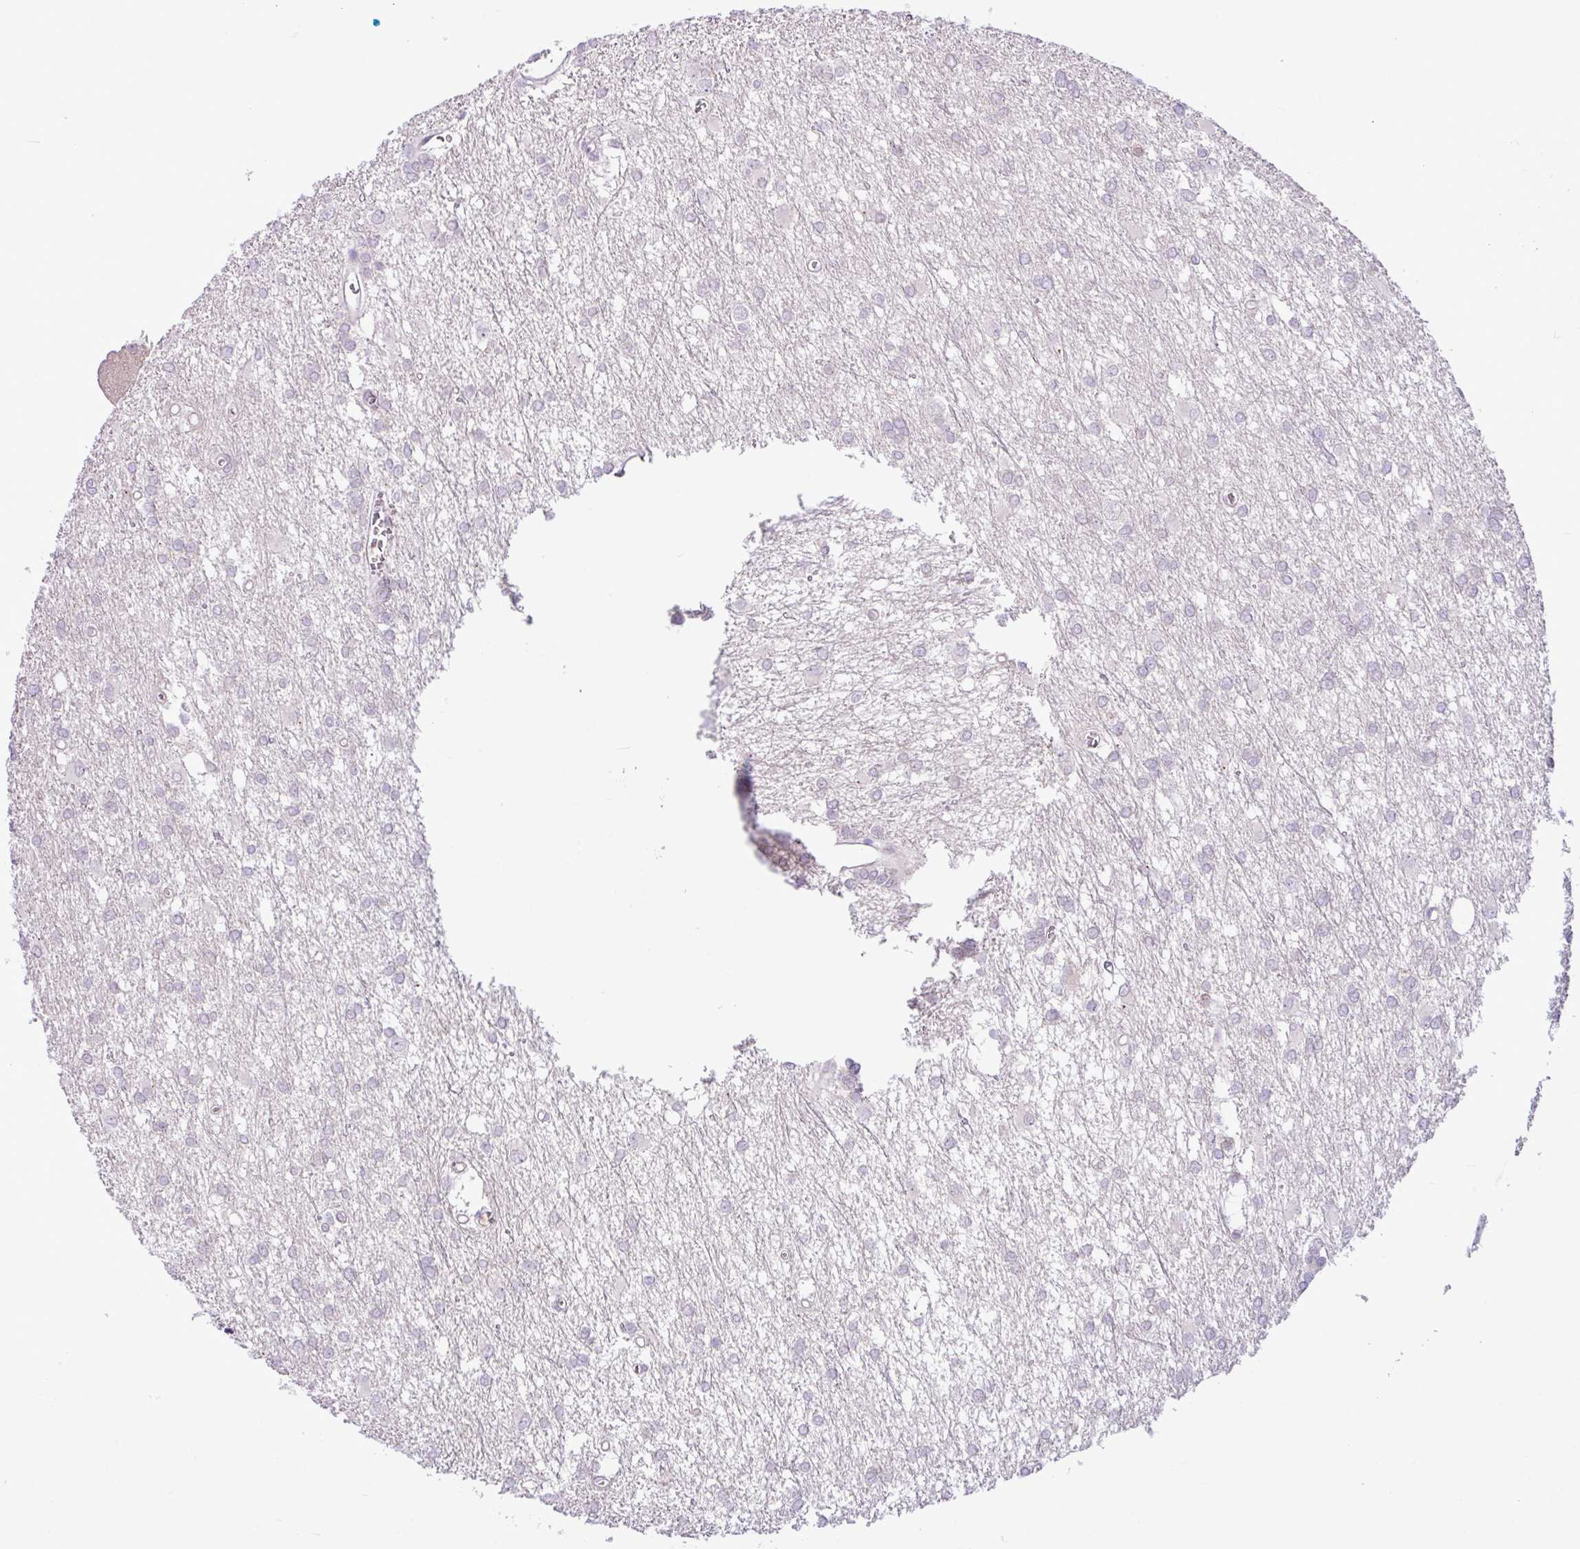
{"staining": {"intensity": "negative", "quantity": "none", "location": "none"}, "tissue": "glioma", "cell_type": "Tumor cells", "image_type": "cancer", "snomed": [{"axis": "morphology", "description": "Glioma, malignant, High grade"}, {"axis": "topography", "description": "Brain"}], "caption": "Tumor cells are negative for brown protein staining in glioma.", "gene": "TONSL", "patient": {"sex": "male", "age": 48}}